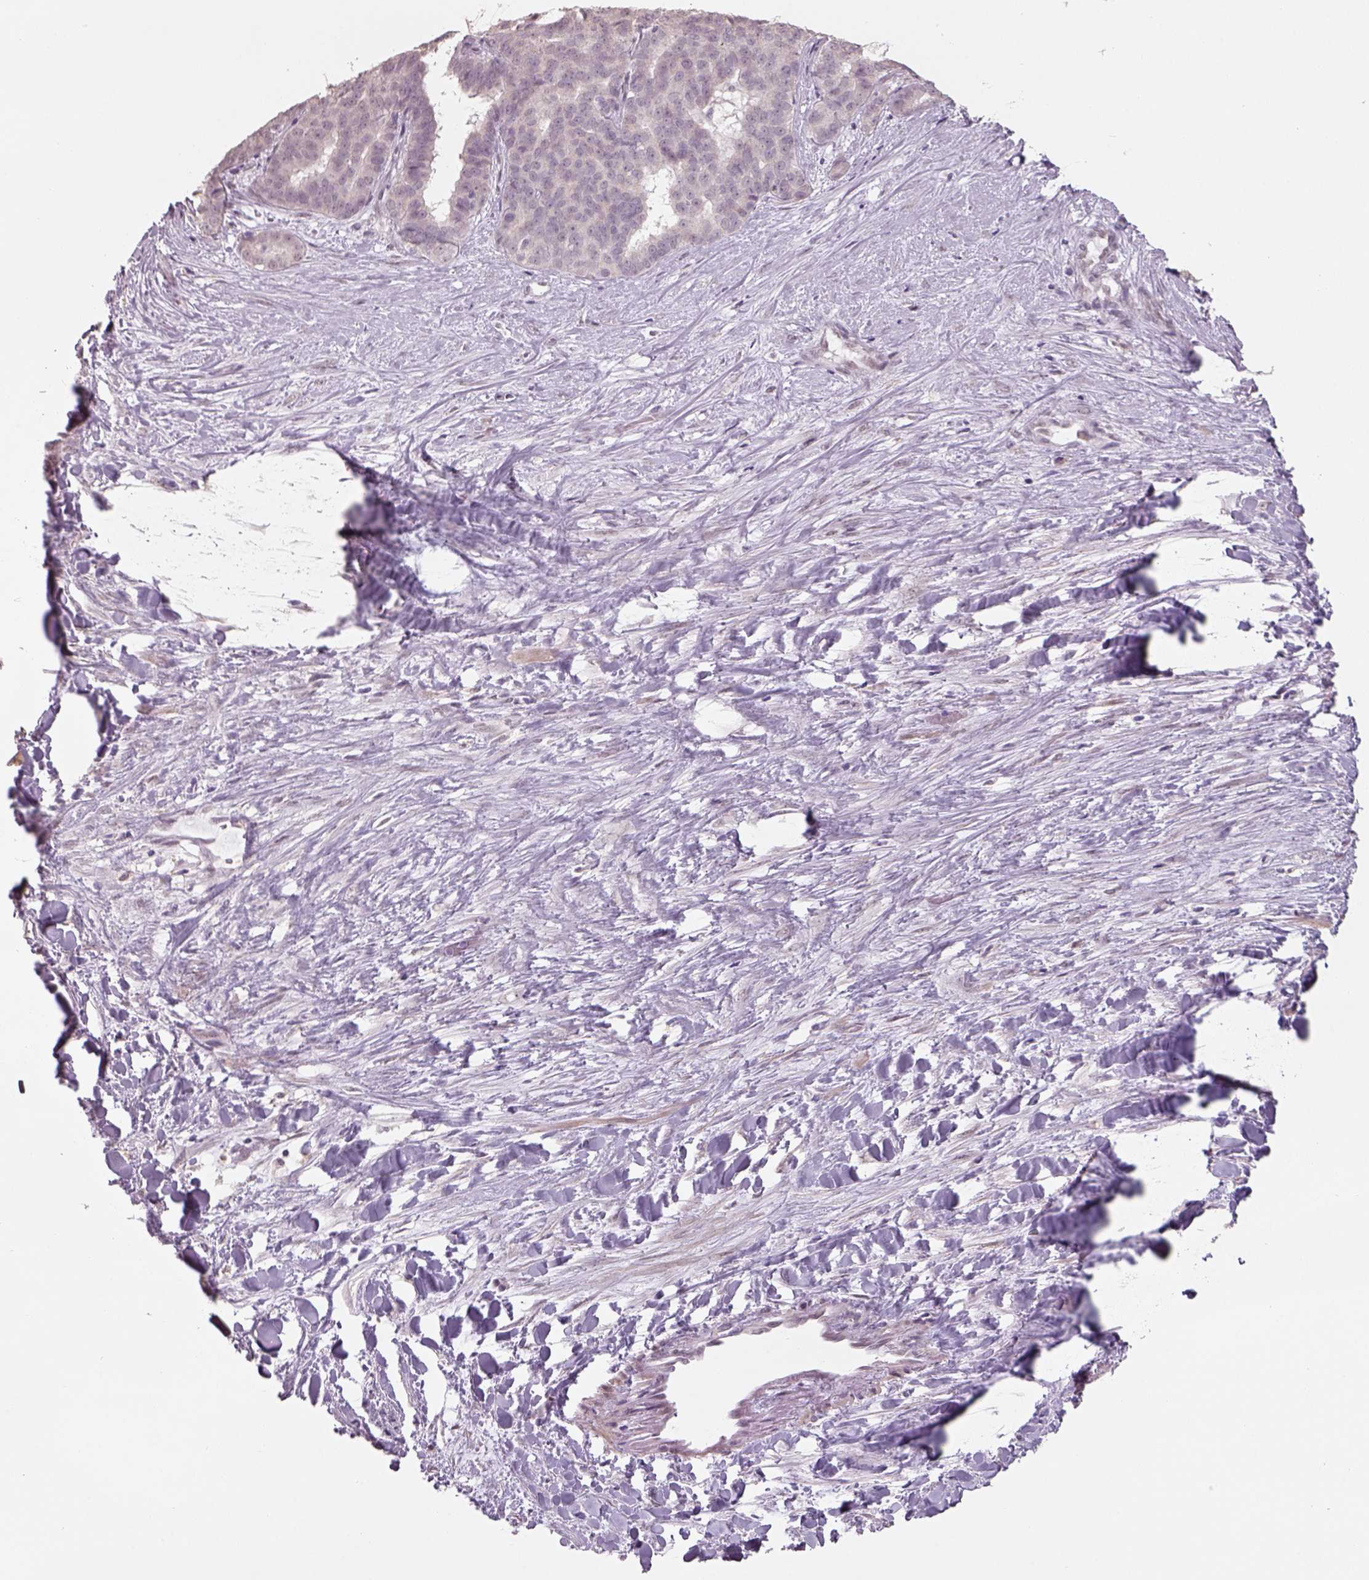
{"staining": {"intensity": "negative", "quantity": "none", "location": "none"}, "tissue": "liver cancer", "cell_type": "Tumor cells", "image_type": "cancer", "snomed": [{"axis": "morphology", "description": "Cholangiocarcinoma"}, {"axis": "topography", "description": "Liver"}], "caption": "Immunohistochemical staining of liver cancer (cholangiocarcinoma) reveals no significant staining in tumor cells. (Brightfield microscopy of DAB (3,3'-diaminobenzidine) immunohistochemistry (IHC) at high magnification).", "gene": "NAT8", "patient": {"sex": "female", "age": 47}}